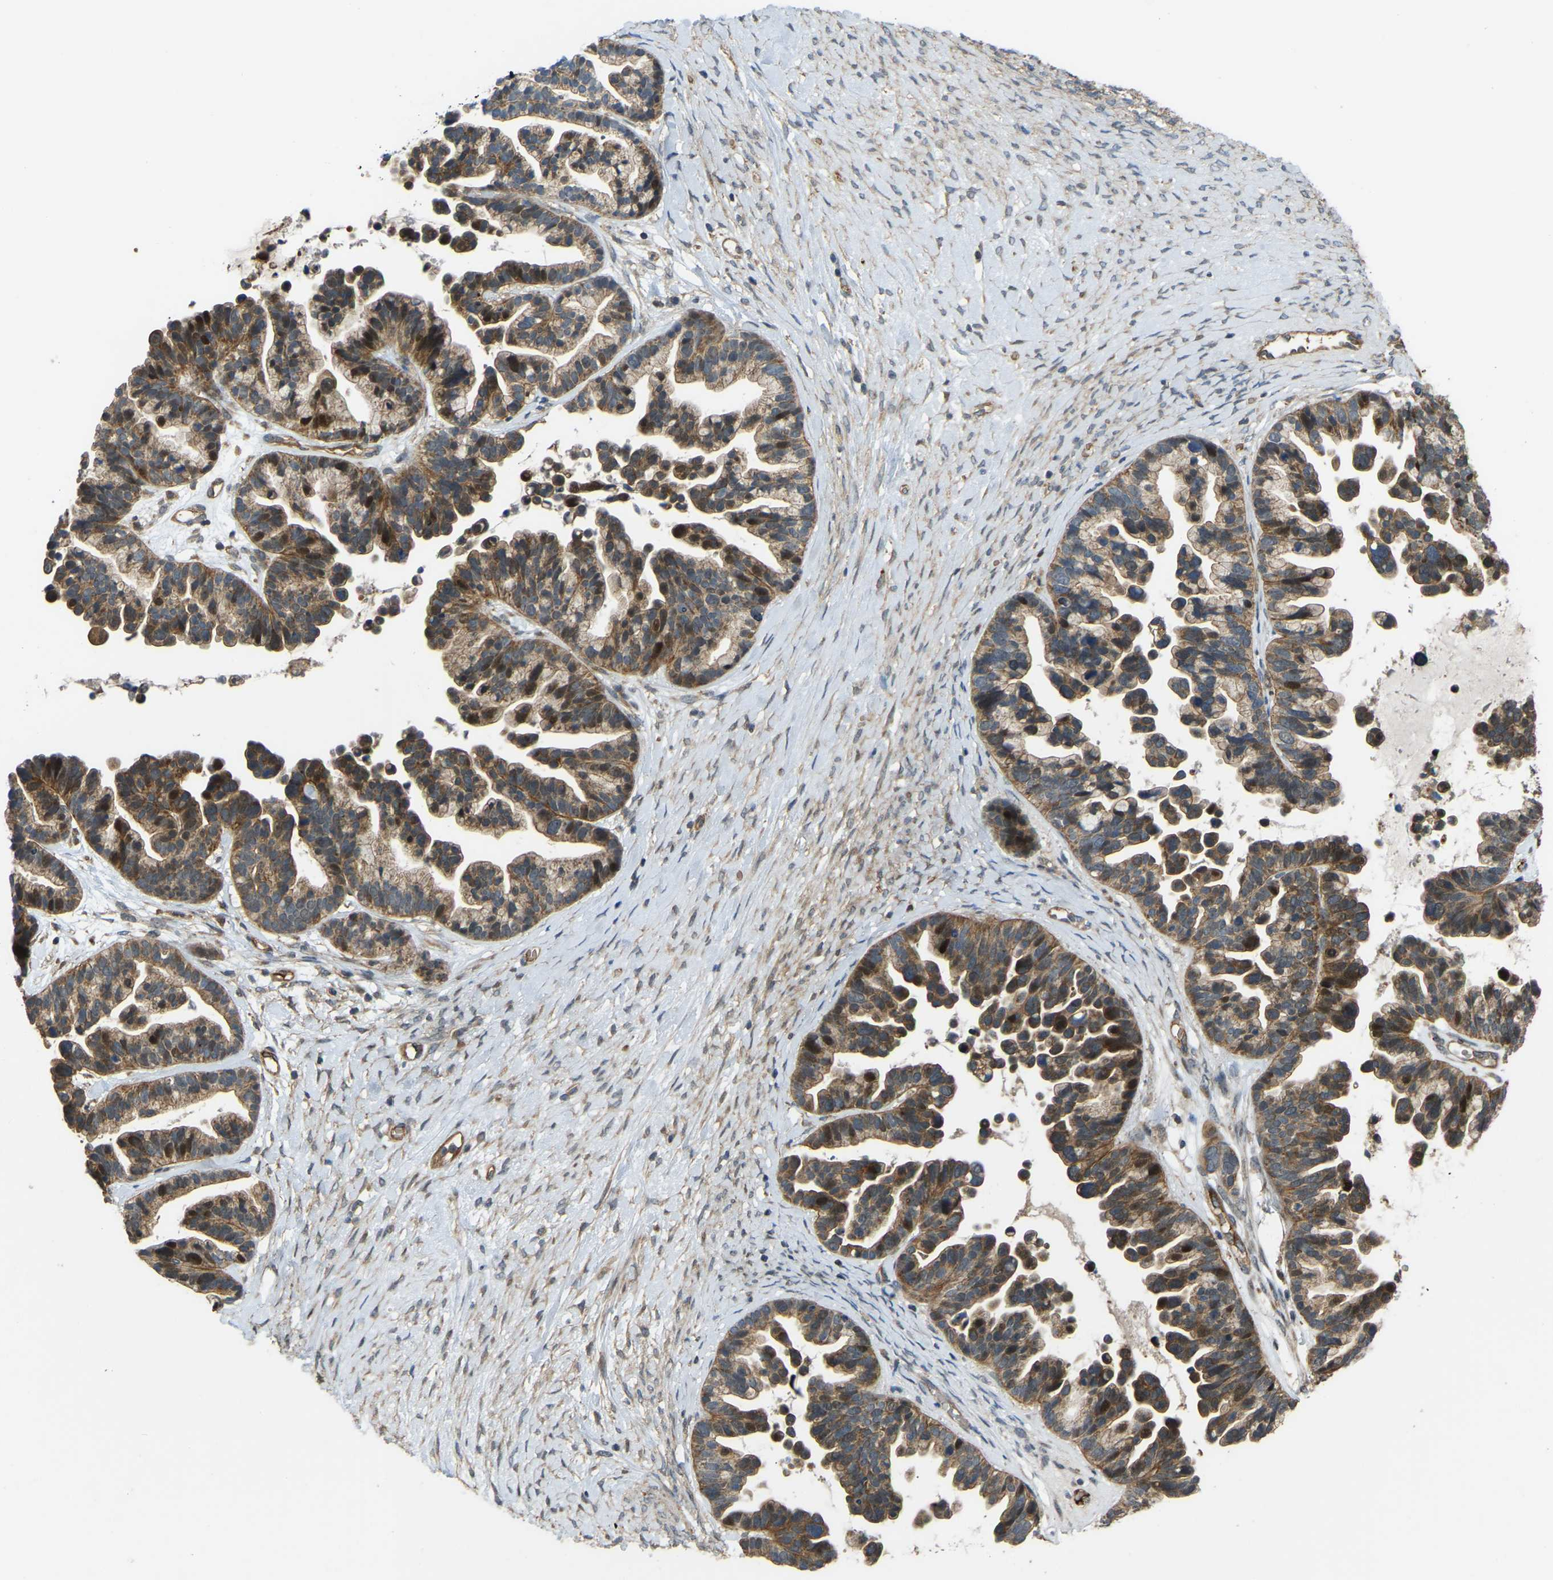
{"staining": {"intensity": "moderate", "quantity": ">75%", "location": "cytoplasmic/membranous"}, "tissue": "ovarian cancer", "cell_type": "Tumor cells", "image_type": "cancer", "snomed": [{"axis": "morphology", "description": "Cystadenocarcinoma, serous, NOS"}, {"axis": "topography", "description": "Ovary"}], "caption": "Immunohistochemistry histopathology image of ovarian cancer (serous cystadenocarcinoma) stained for a protein (brown), which shows medium levels of moderate cytoplasmic/membranous positivity in approximately >75% of tumor cells.", "gene": "C21orf91", "patient": {"sex": "female", "age": 56}}